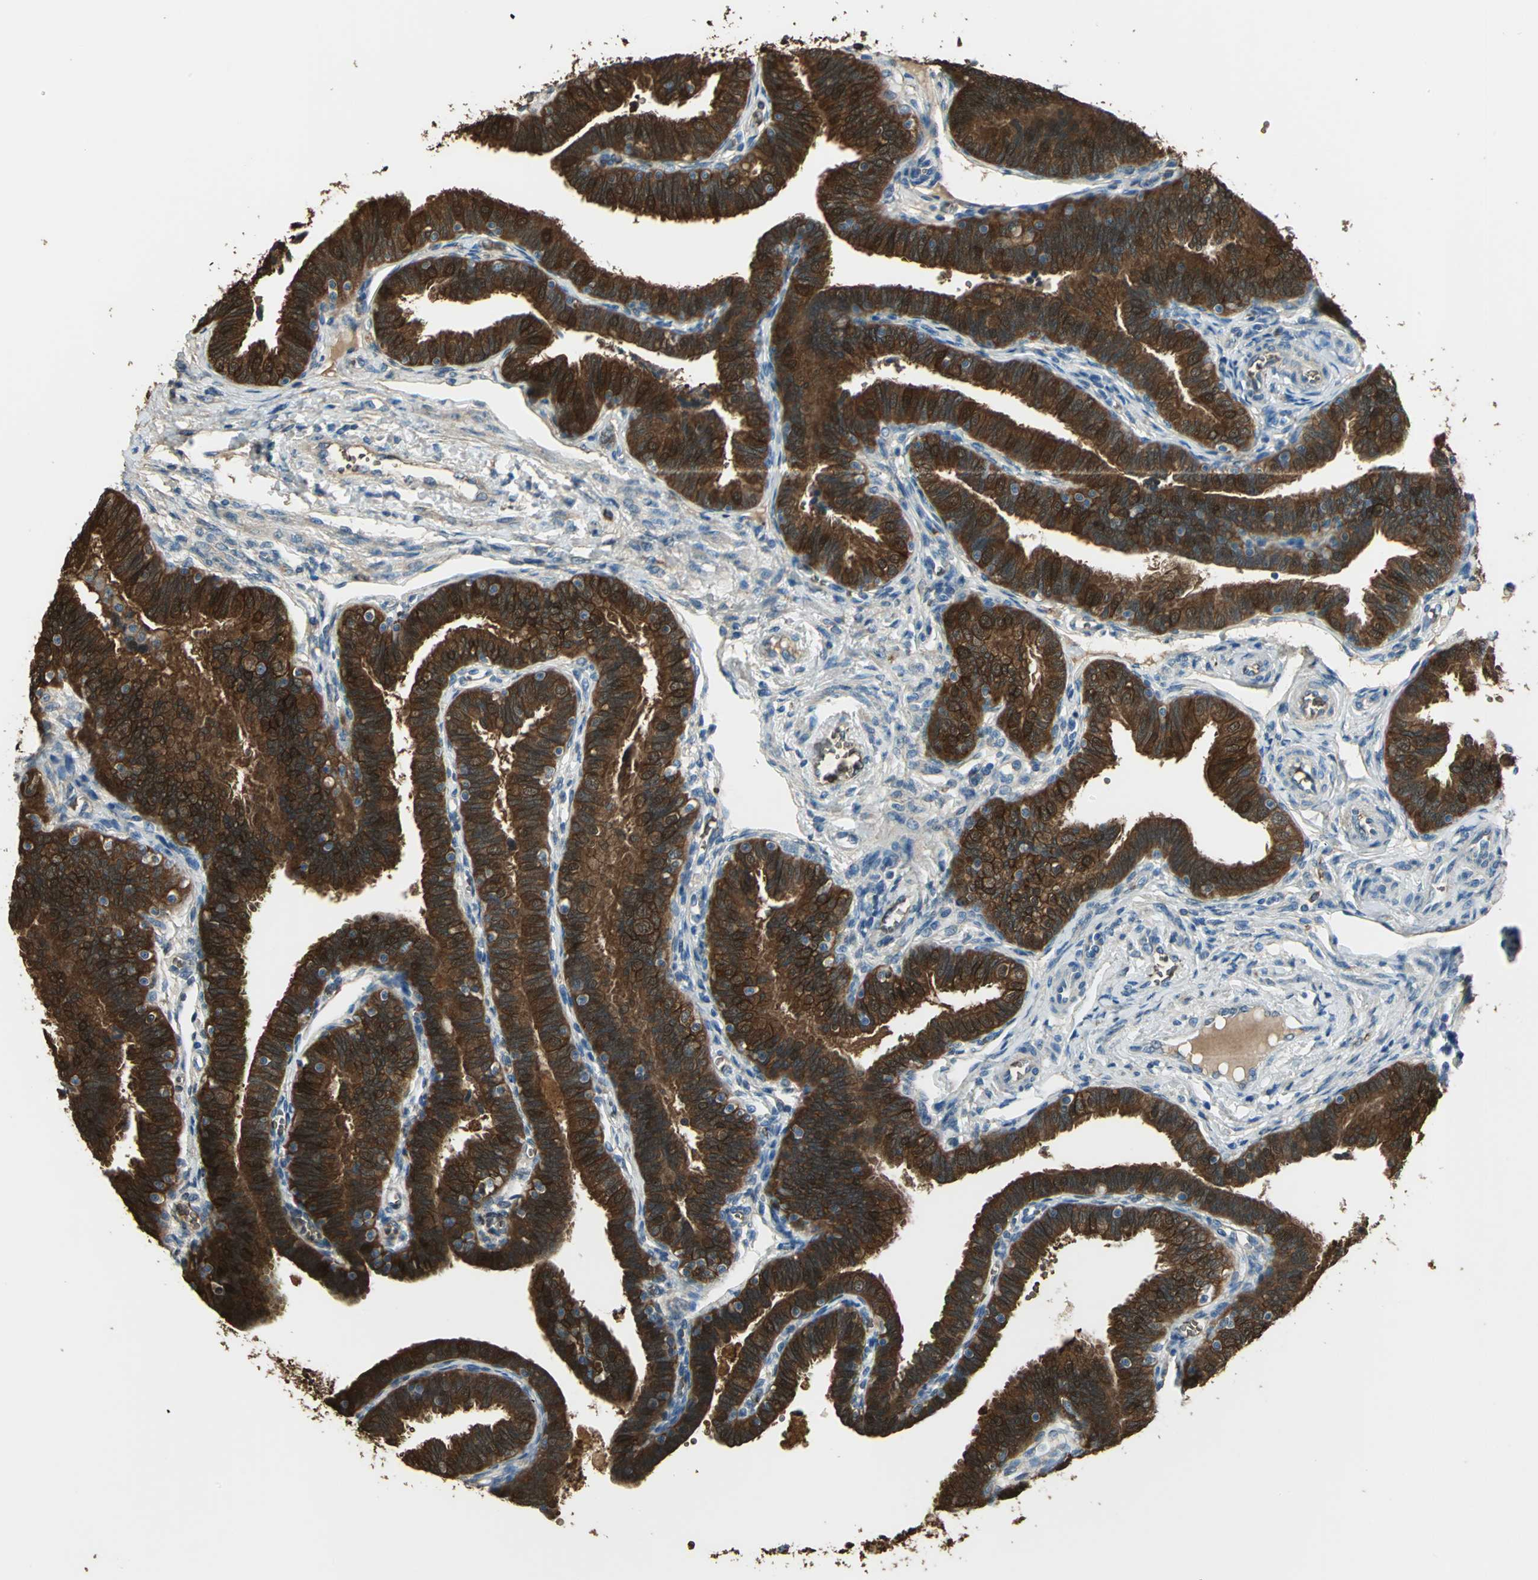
{"staining": {"intensity": "strong", "quantity": ">75%", "location": "cytoplasmic/membranous,nuclear"}, "tissue": "fallopian tube", "cell_type": "Glandular cells", "image_type": "normal", "snomed": [{"axis": "morphology", "description": "Normal tissue, NOS"}, {"axis": "topography", "description": "Fallopian tube"}], "caption": "High-magnification brightfield microscopy of benign fallopian tube stained with DAB (brown) and counterstained with hematoxylin (blue). glandular cells exhibit strong cytoplasmic/membranous,nuclear expression is appreciated in about>75% of cells.", "gene": "DDAH1", "patient": {"sex": "female", "age": 46}}